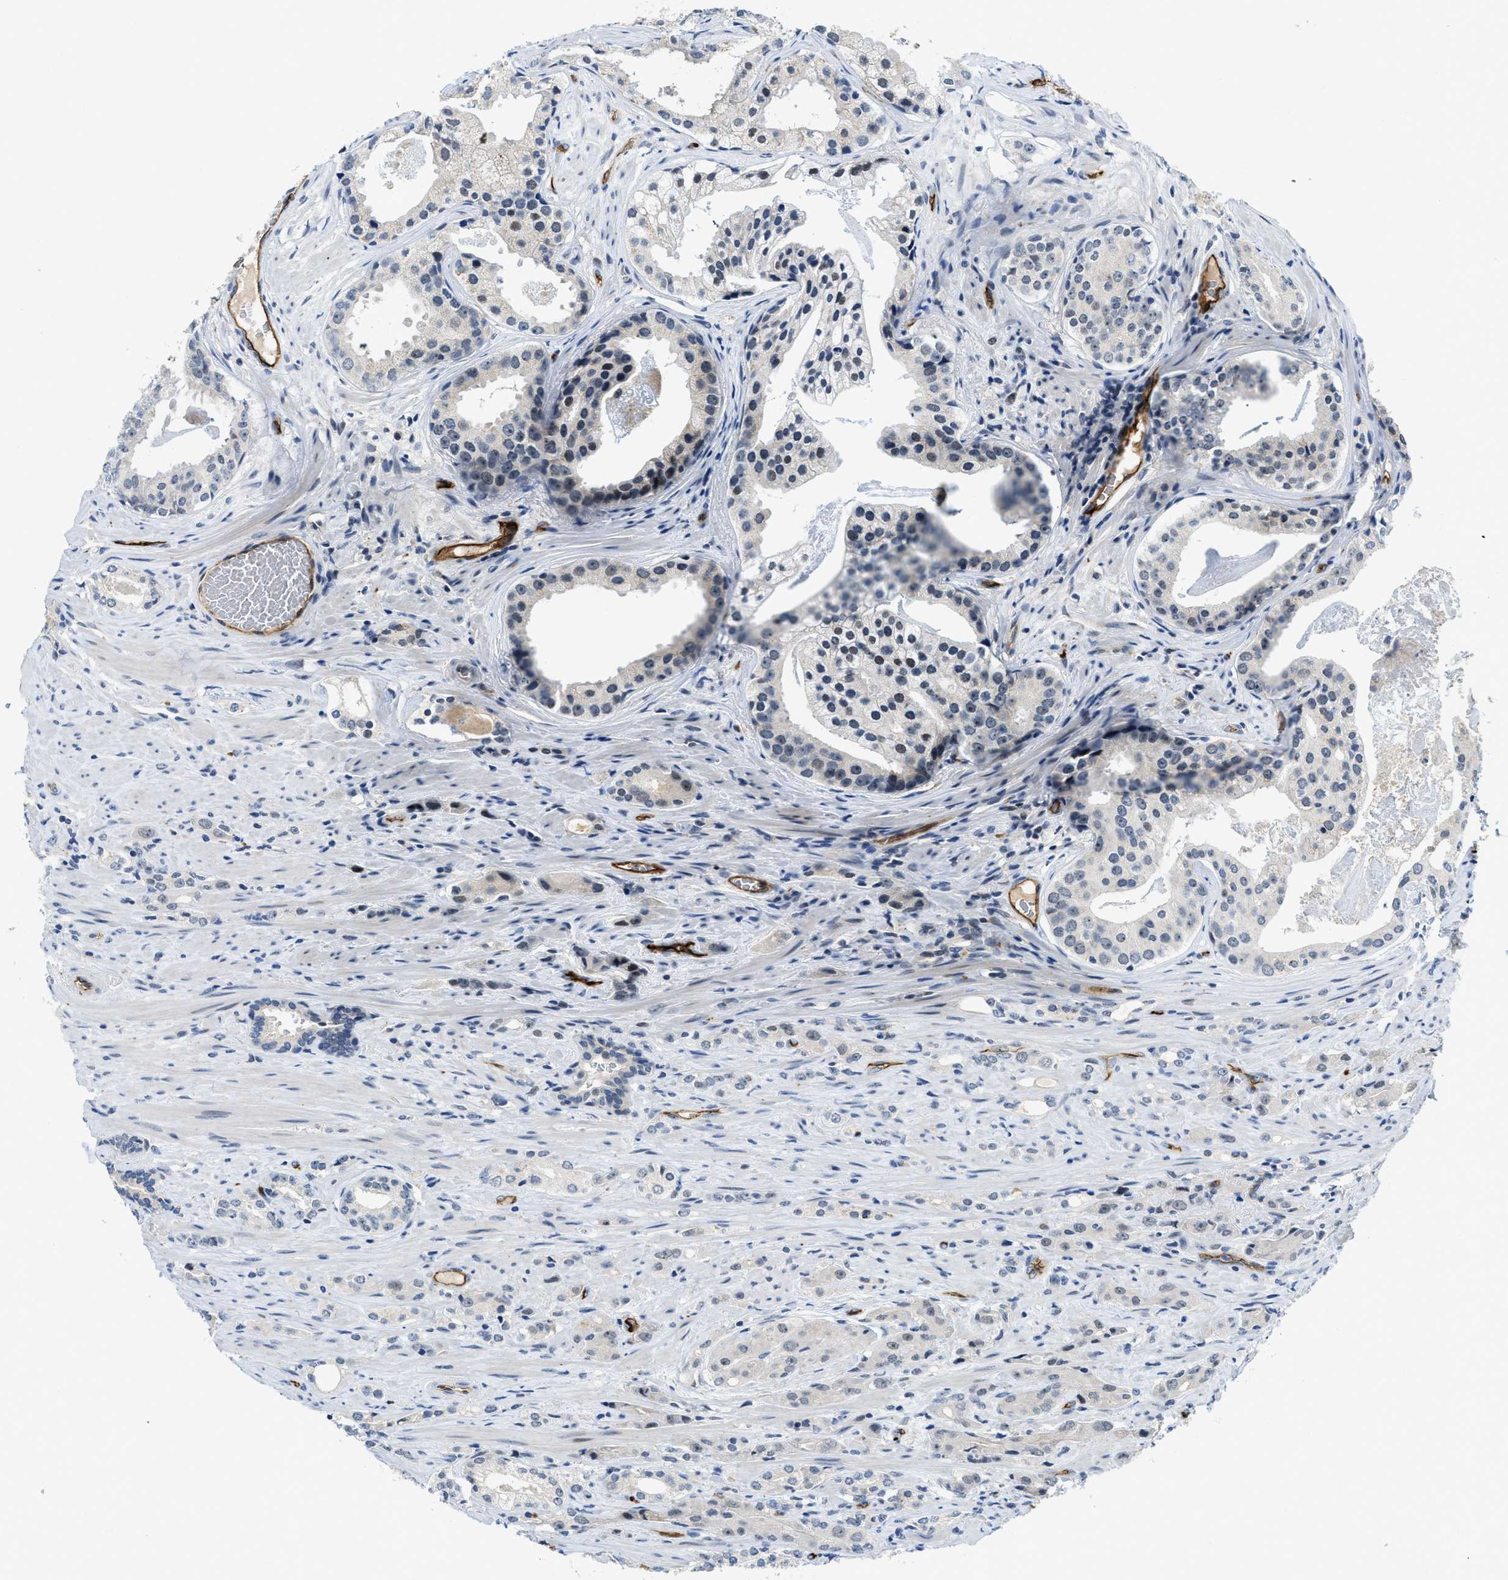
{"staining": {"intensity": "negative", "quantity": "none", "location": "none"}, "tissue": "prostate cancer", "cell_type": "Tumor cells", "image_type": "cancer", "snomed": [{"axis": "morphology", "description": "Adenocarcinoma, High grade"}, {"axis": "topography", "description": "Prostate"}], "caption": "High magnification brightfield microscopy of prostate cancer (high-grade adenocarcinoma) stained with DAB (3,3'-diaminobenzidine) (brown) and counterstained with hematoxylin (blue): tumor cells show no significant expression.", "gene": "SLCO2A1", "patient": {"sex": "male", "age": 71}}